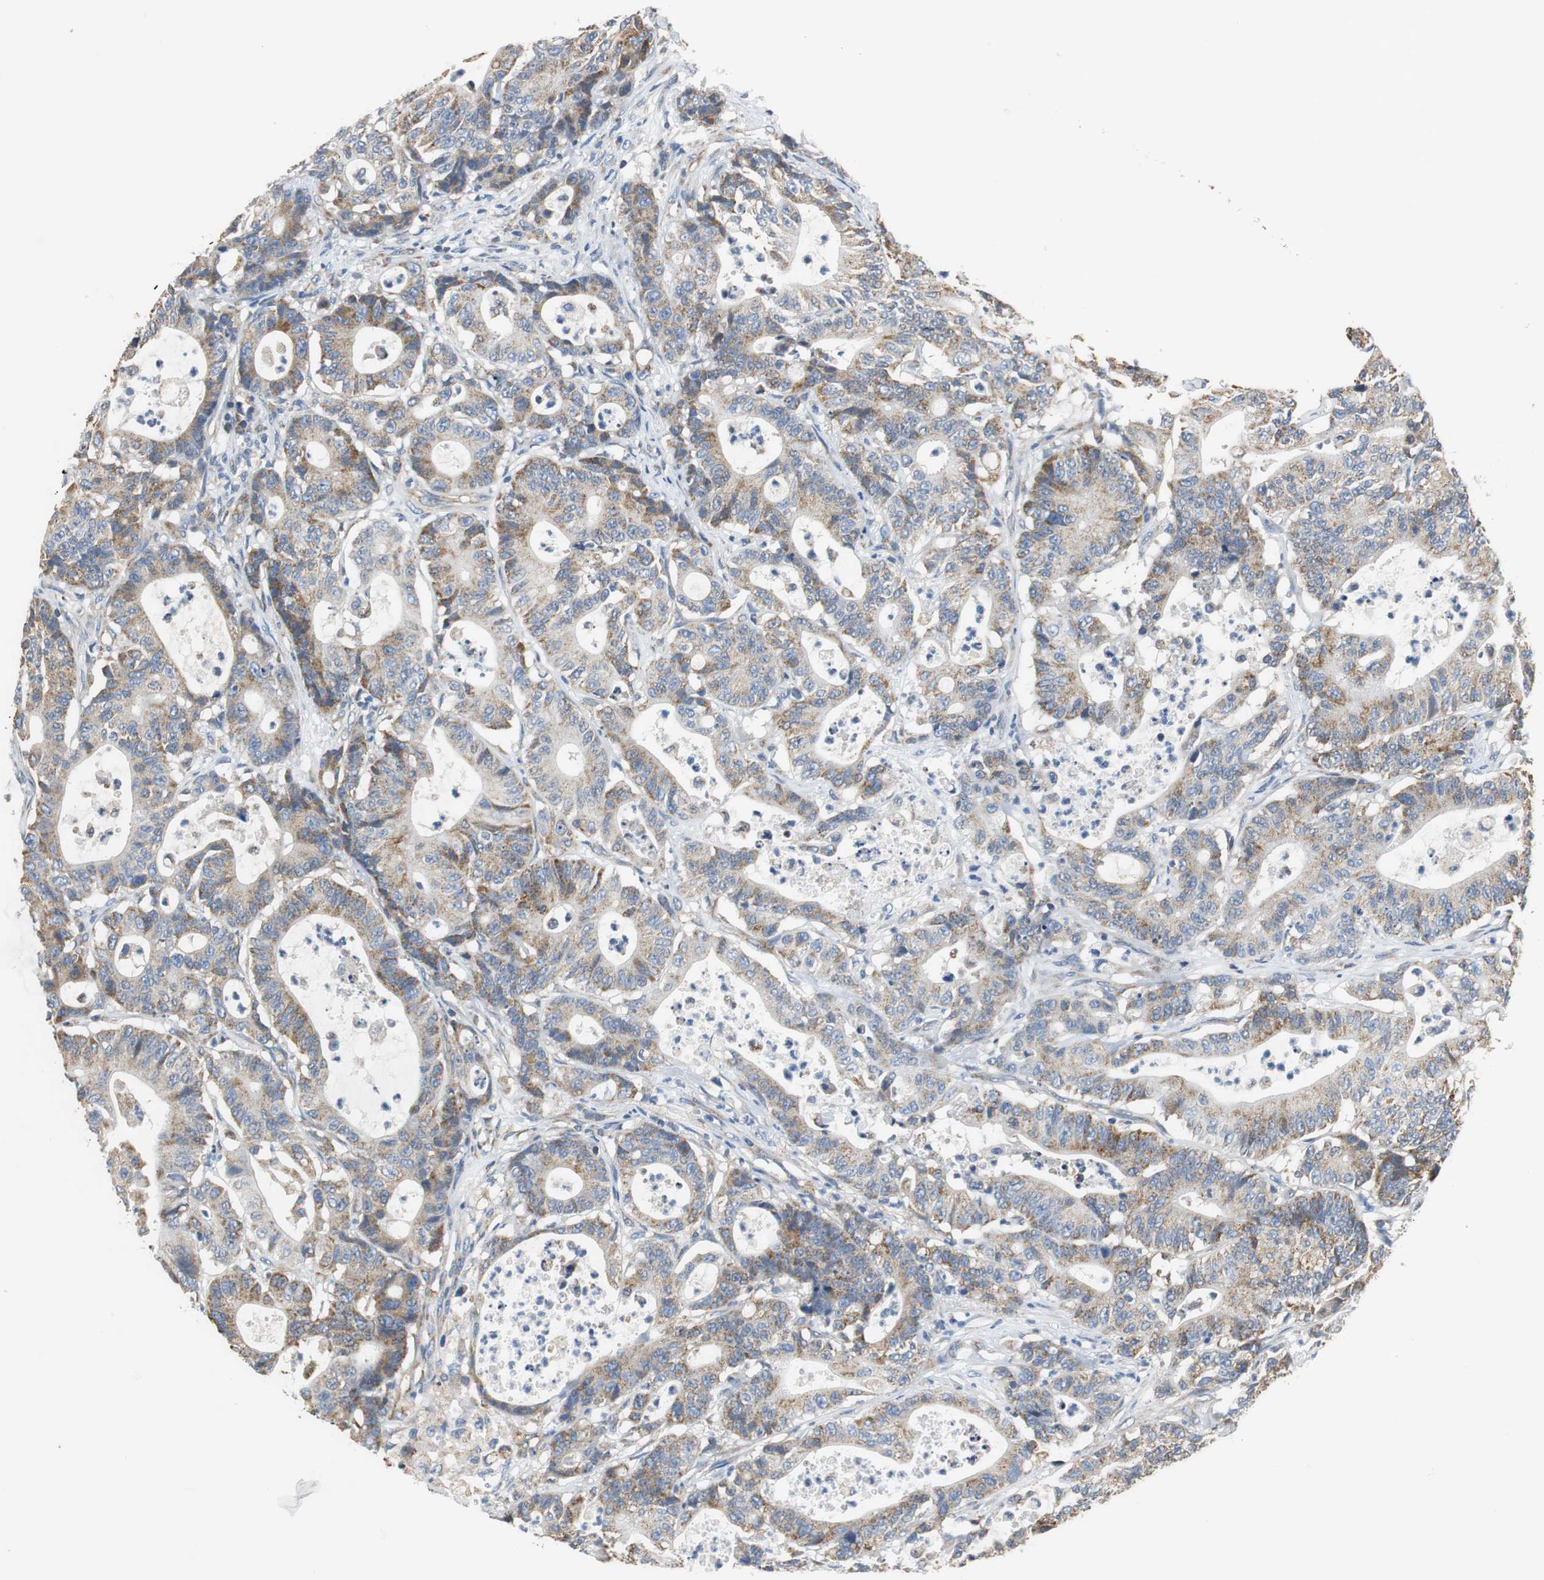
{"staining": {"intensity": "moderate", "quantity": "25%-75%", "location": "cytoplasmic/membranous"}, "tissue": "colorectal cancer", "cell_type": "Tumor cells", "image_type": "cancer", "snomed": [{"axis": "morphology", "description": "Adenocarcinoma, NOS"}, {"axis": "topography", "description": "Colon"}], "caption": "Protein staining exhibits moderate cytoplasmic/membranous positivity in approximately 25%-75% of tumor cells in colorectal cancer.", "gene": "GSTK1", "patient": {"sex": "female", "age": 84}}